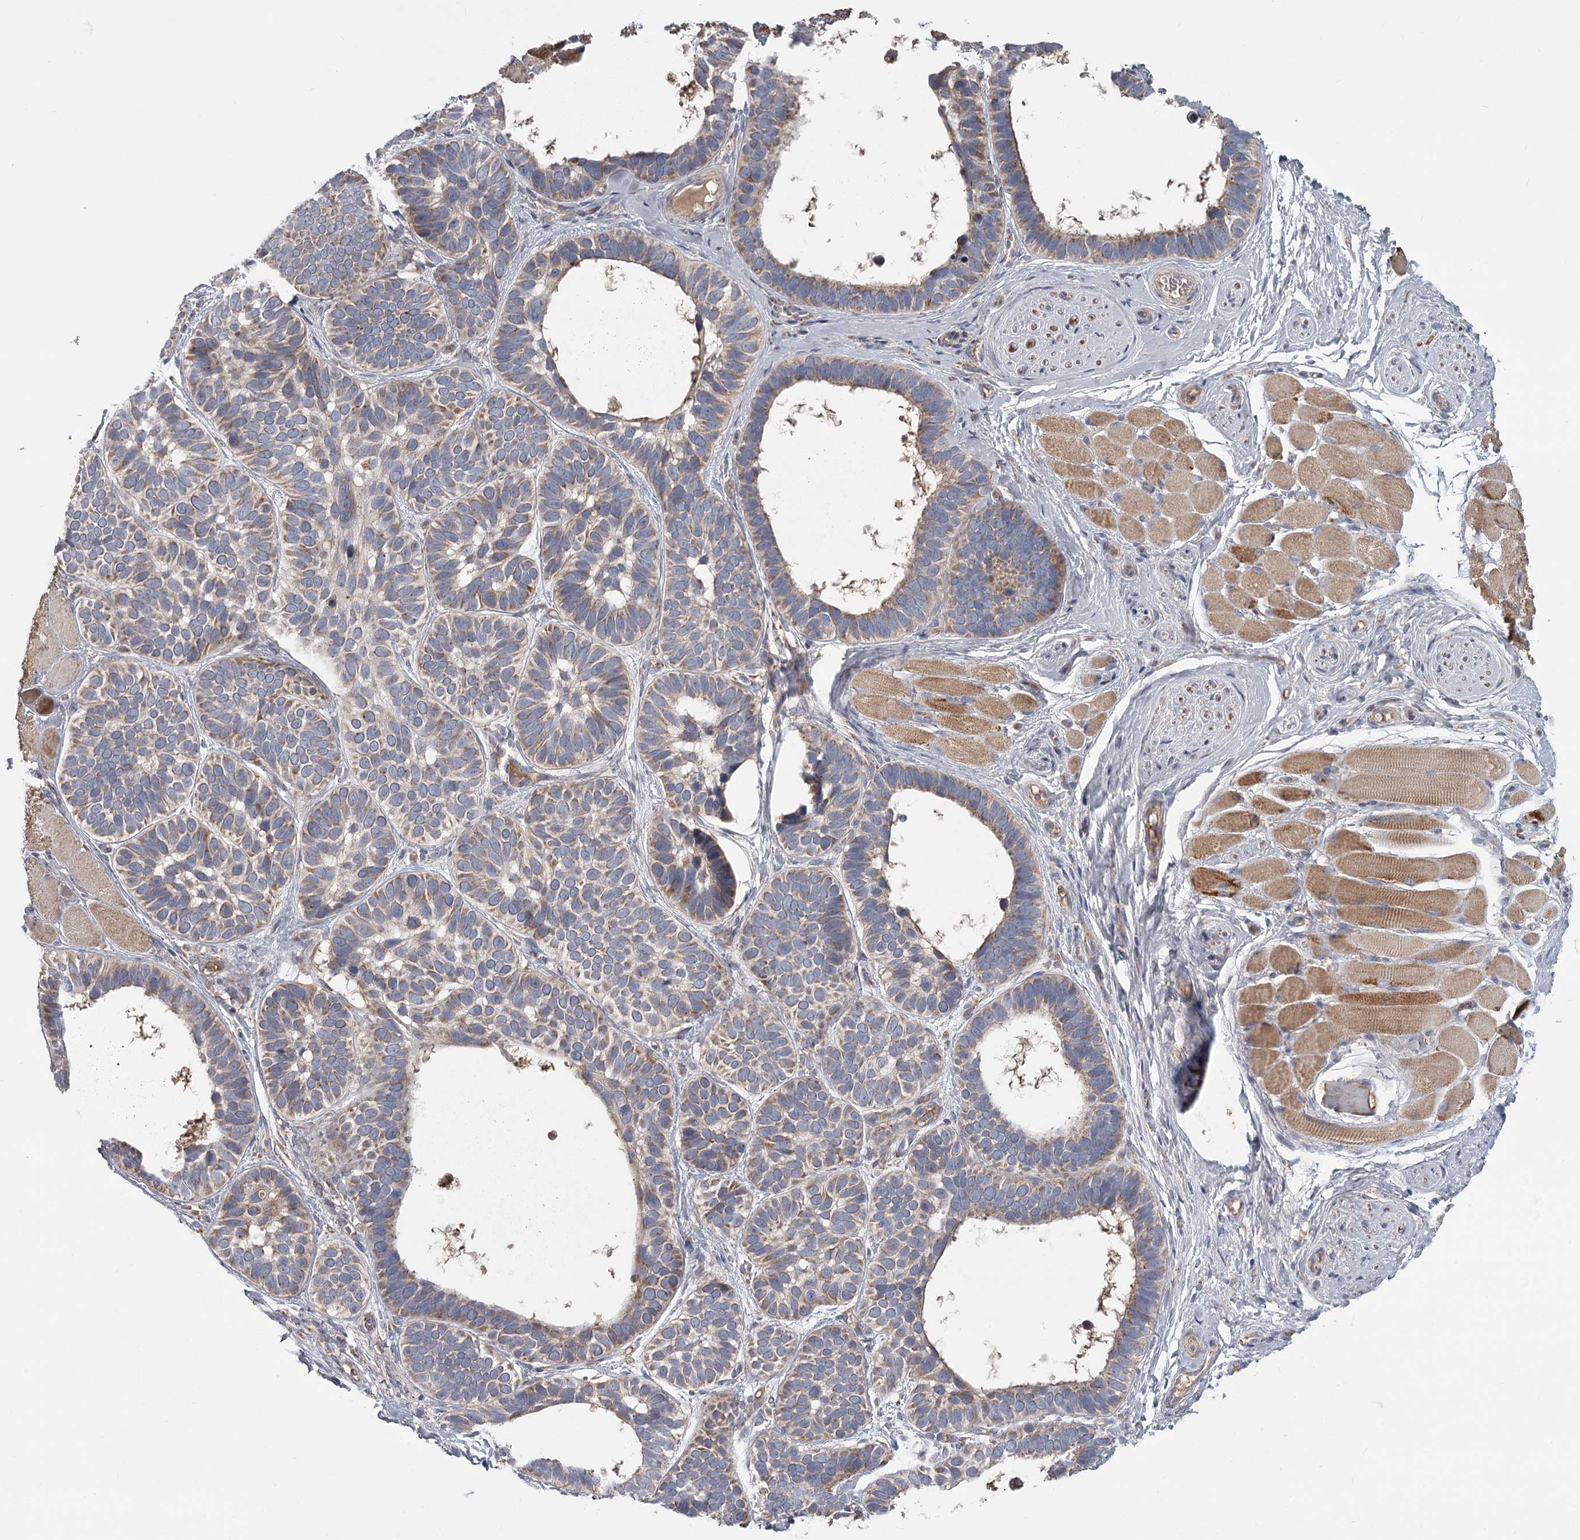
{"staining": {"intensity": "weak", "quantity": ">75%", "location": "cytoplasmic/membranous"}, "tissue": "skin cancer", "cell_type": "Tumor cells", "image_type": "cancer", "snomed": [{"axis": "morphology", "description": "Basal cell carcinoma"}, {"axis": "topography", "description": "Skin"}], "caption": "A high-resolution micrograph shows immunohistochemistry staining of skin cancer (basal cell carcinoma), which shows weak cytoplasmic/membranous expression in approximately >75% of tumor cells. The protein is stained brown, and the nuclei are stained in blue (DAB IHC with brightfield microscopy, high magnification).", "gene": "CDC123", "patient": {"sex": "male", "age": 62}}